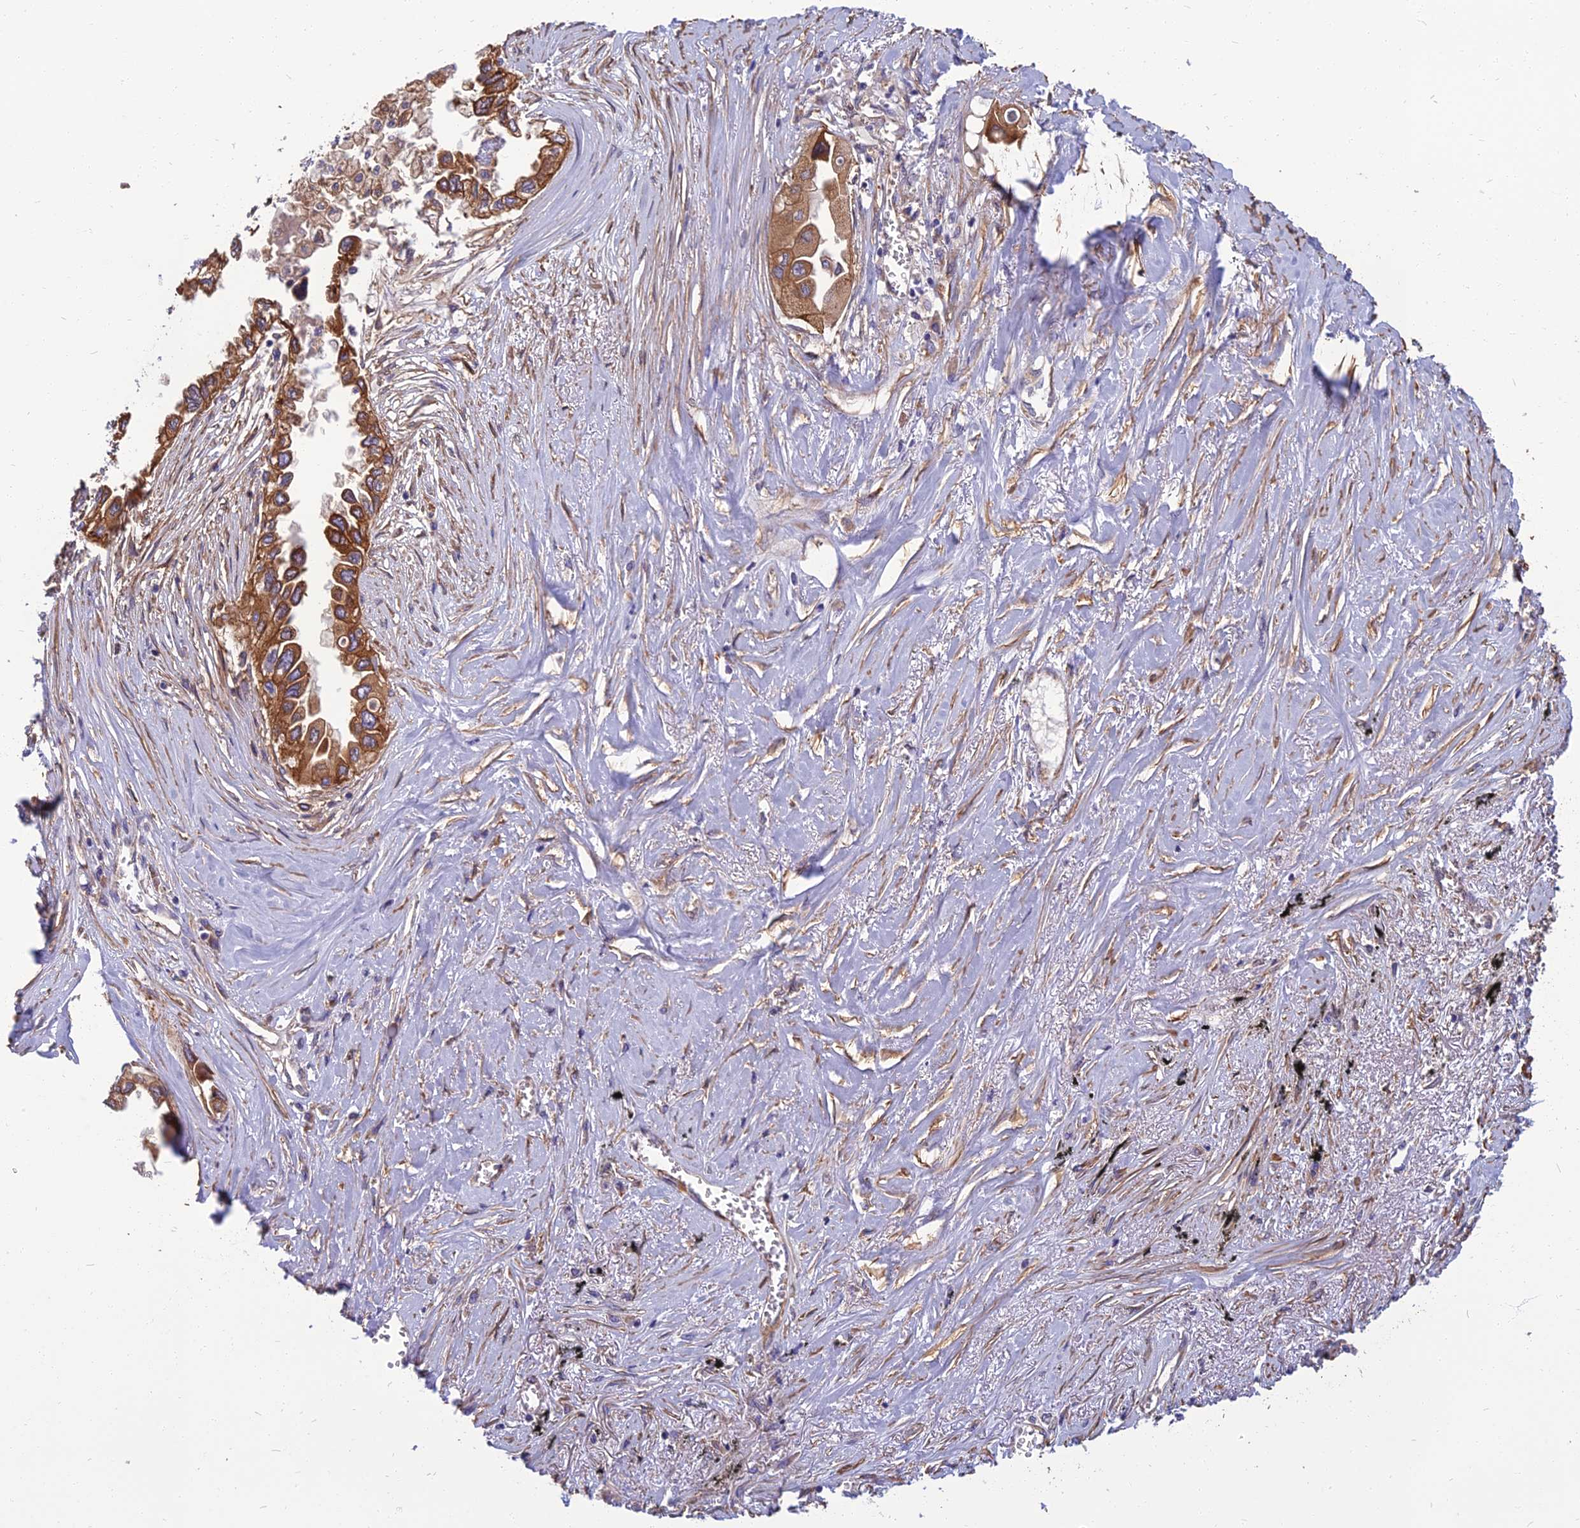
{"staining": {"intensity": "strong", "quantity": ">75%", "location": "cytoplasmic/membranous"}, "tissue": "lung cancer", "cell_type": "Tumor cells", "image_type": "cancer", "snomed": [{"axis": "morphology", "description": "Adenocarcinoma, NOS"}, {"axis": "topography", "description": "Lung"}], "caption": "Immunohistochemical staining of human lung cancer (adenocarcinoma) reveals high levels of strong cytoplasmic/membranous expression in about >75% of tumor cells.", "gene": "WDR24", "patient": {"sex": "female", "age": 76}}